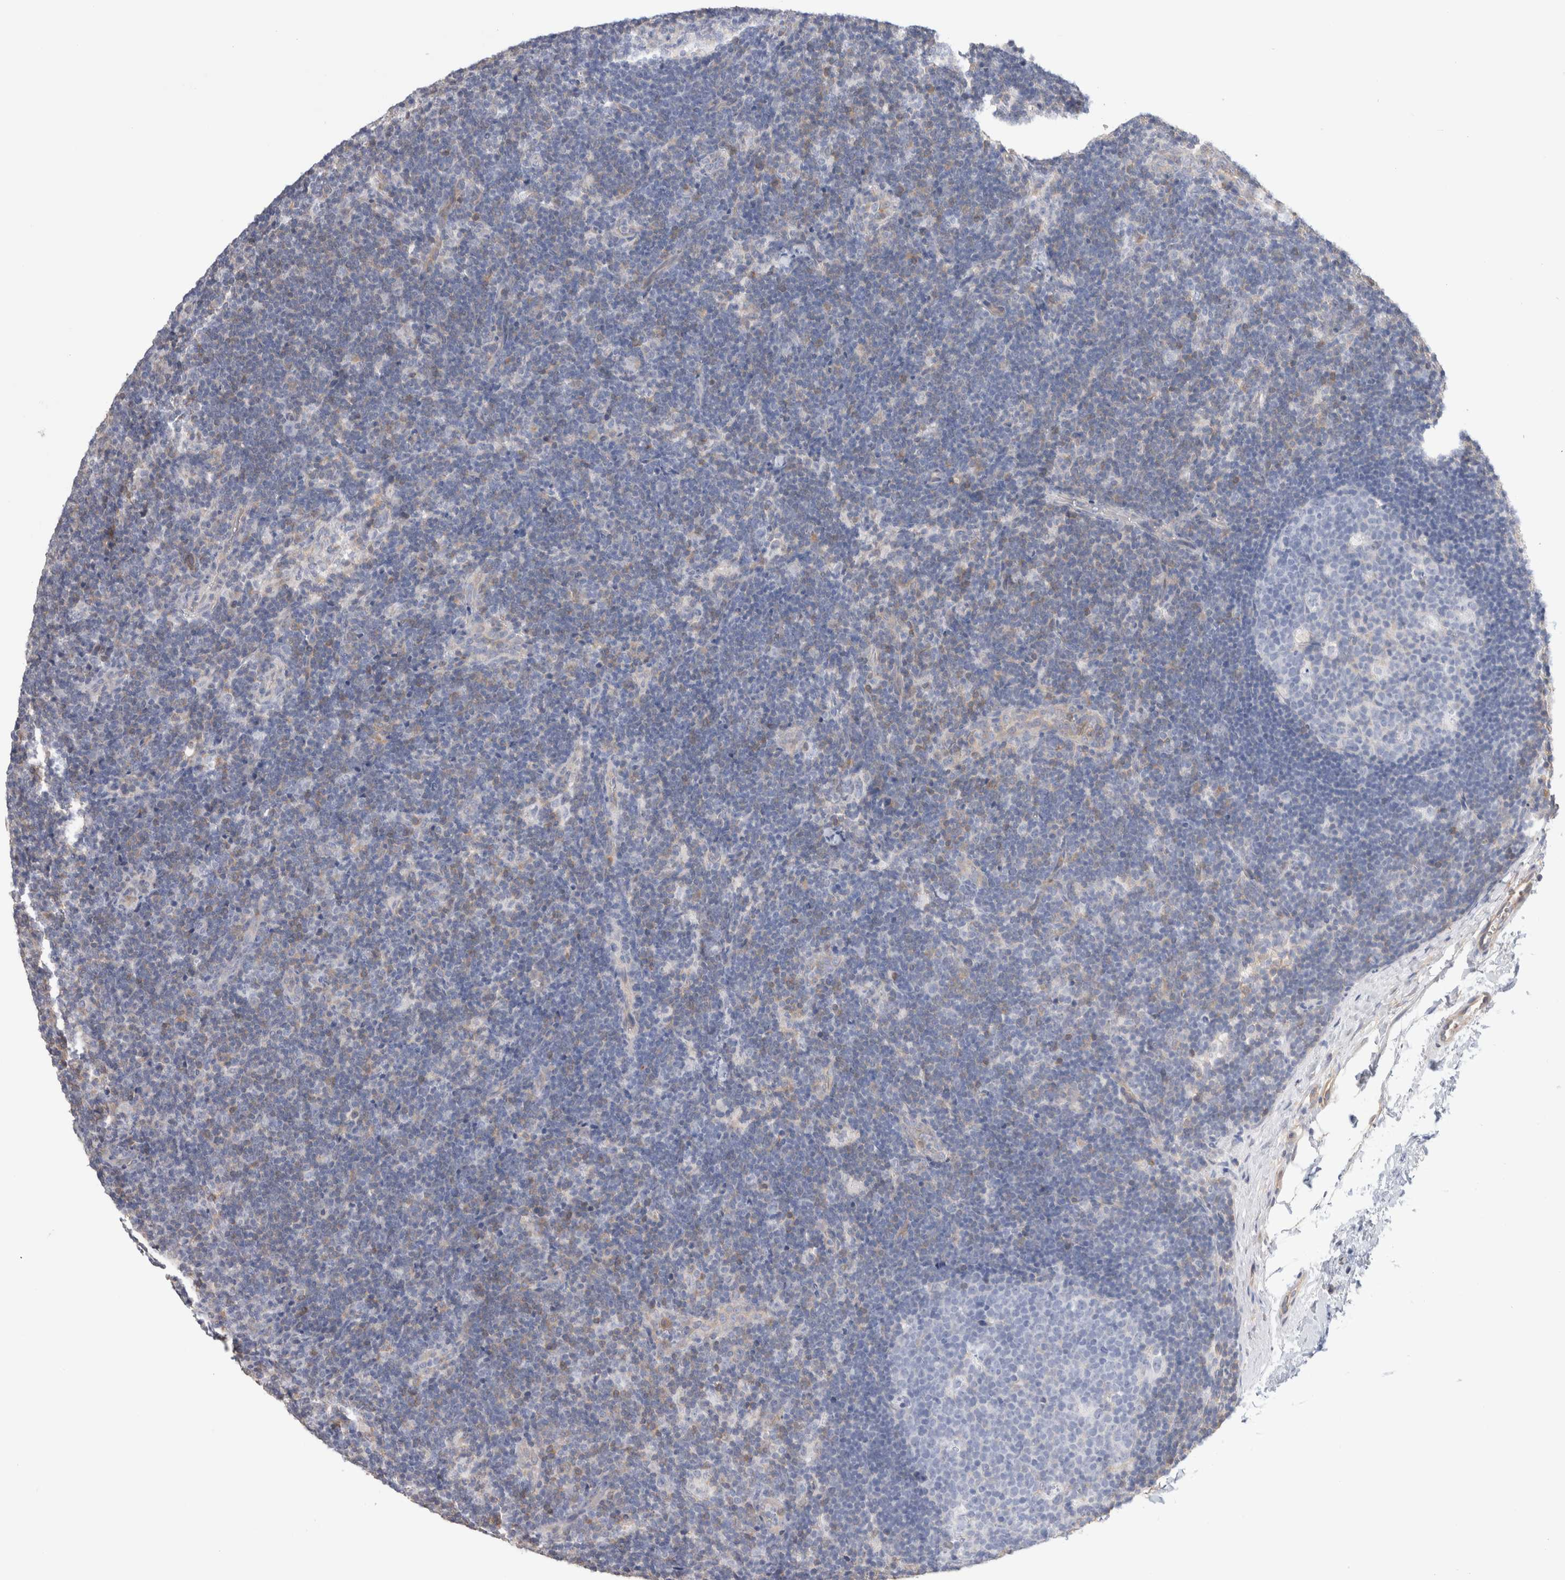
{"staining": {"intensity": "negative", "quantity": "none", "location": "none"}, "tissue": "lymph node", "cell_type": "Germinal center cells", "image_type": "normal", "snomed": [{"axis": "morphology", "description": "Normal tissue, NOS"}, {"axis": "topography", "description": "Lymph node"}], "caption": "Immunohistochemistry (IHC) of normal human lymph node displays no positivity in germinal center cells. Nuclei are stained in blue.", "gene": "CAPN2", "patient": {"sex": "female", "age": 22}}